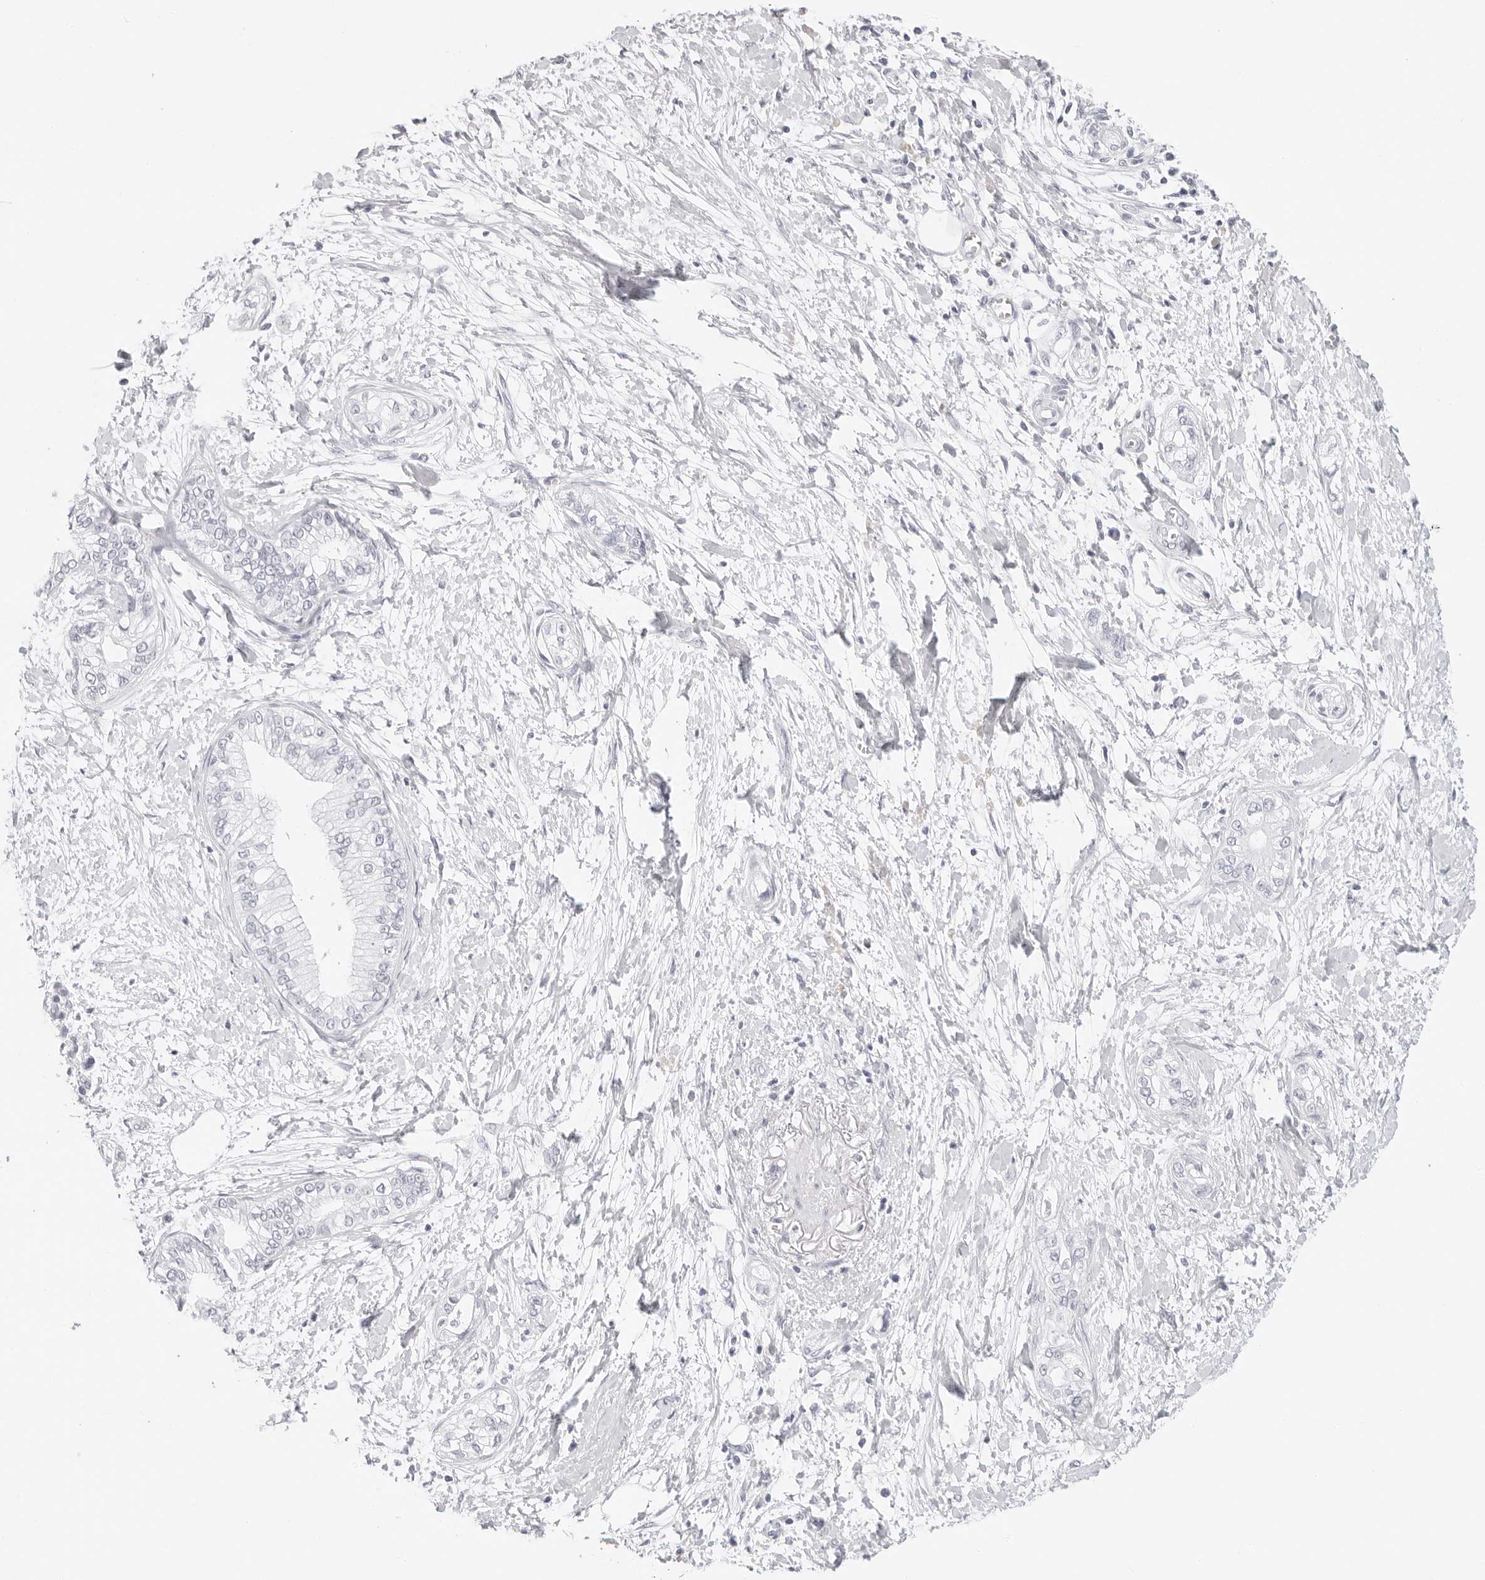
{"staining": {"intensity": "negative", "quantity": "none", "location": "none"}, "tissue": "pancreatic cancer", "cell_type": "Tumor cells", "image_type": "cancer", "snomed": [{"axis": "morphology", "description": "Adenocarcinoma, NOS"}, {"axis": "topography", "description": "Pancreas"}], "caption": "Protein analysis of adenocarcinoma (pancreatic) displays no significant staining in tumor cells. (IHC, brightfield microscopy, high magnification).", "gene": "AGMAT", "patient": {"sex": "male", "age": 68}}